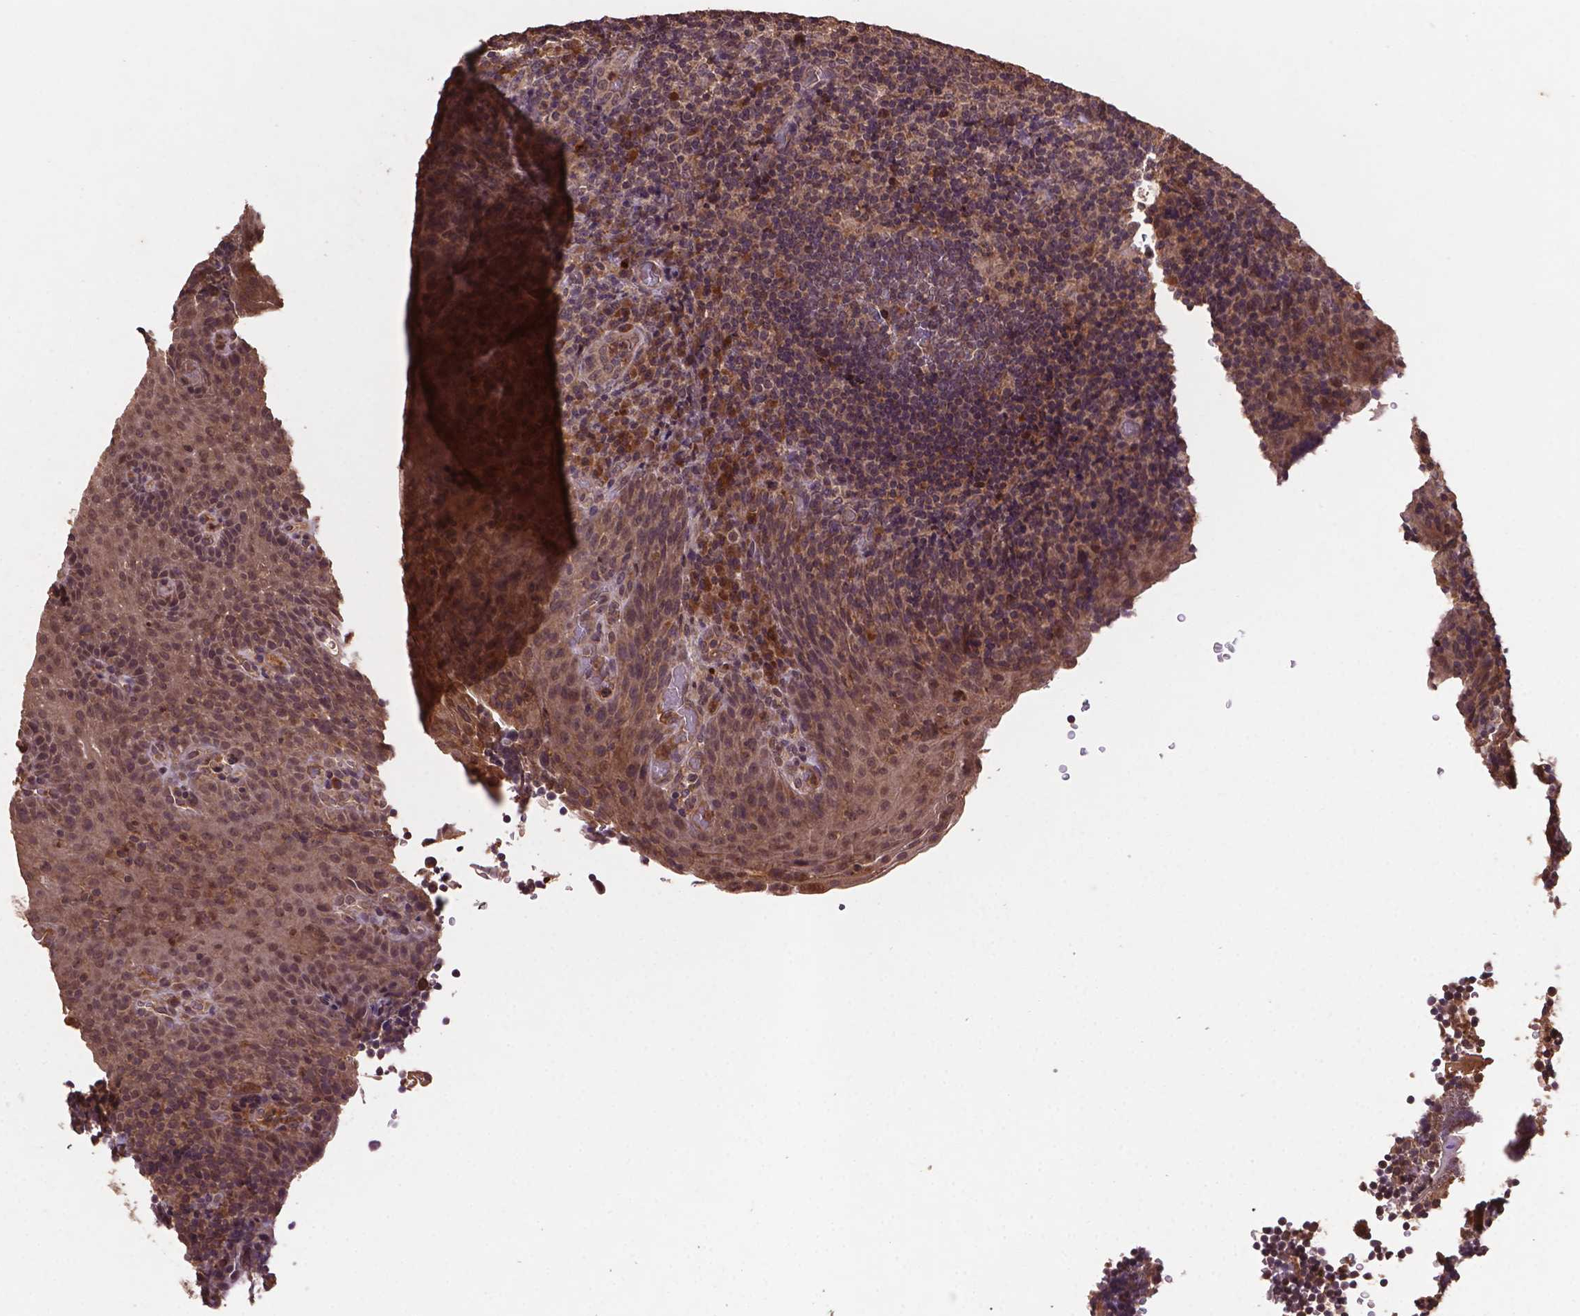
{"staining": {"intensity": "moderate", "quantity": "<25%", "location": "cytoplasmic/membranous"}, "tissue": "tonsil", "cell_type": "Non-germinal center cells", "image_type": "normal", "snomed": [{"axis": "morphology", "description": "Normal tissue, NOS"}, {"axis": "topography", "description": "Tonsil"}], "caption": "Benign tonsil demonstrates moderate cytoplasmic/membranous staining in about <25% of non-germinal center cells Nuclei are stained in blue..", "gene": "NIPAL2", "patient": {"sex": "male", "age": 17}}